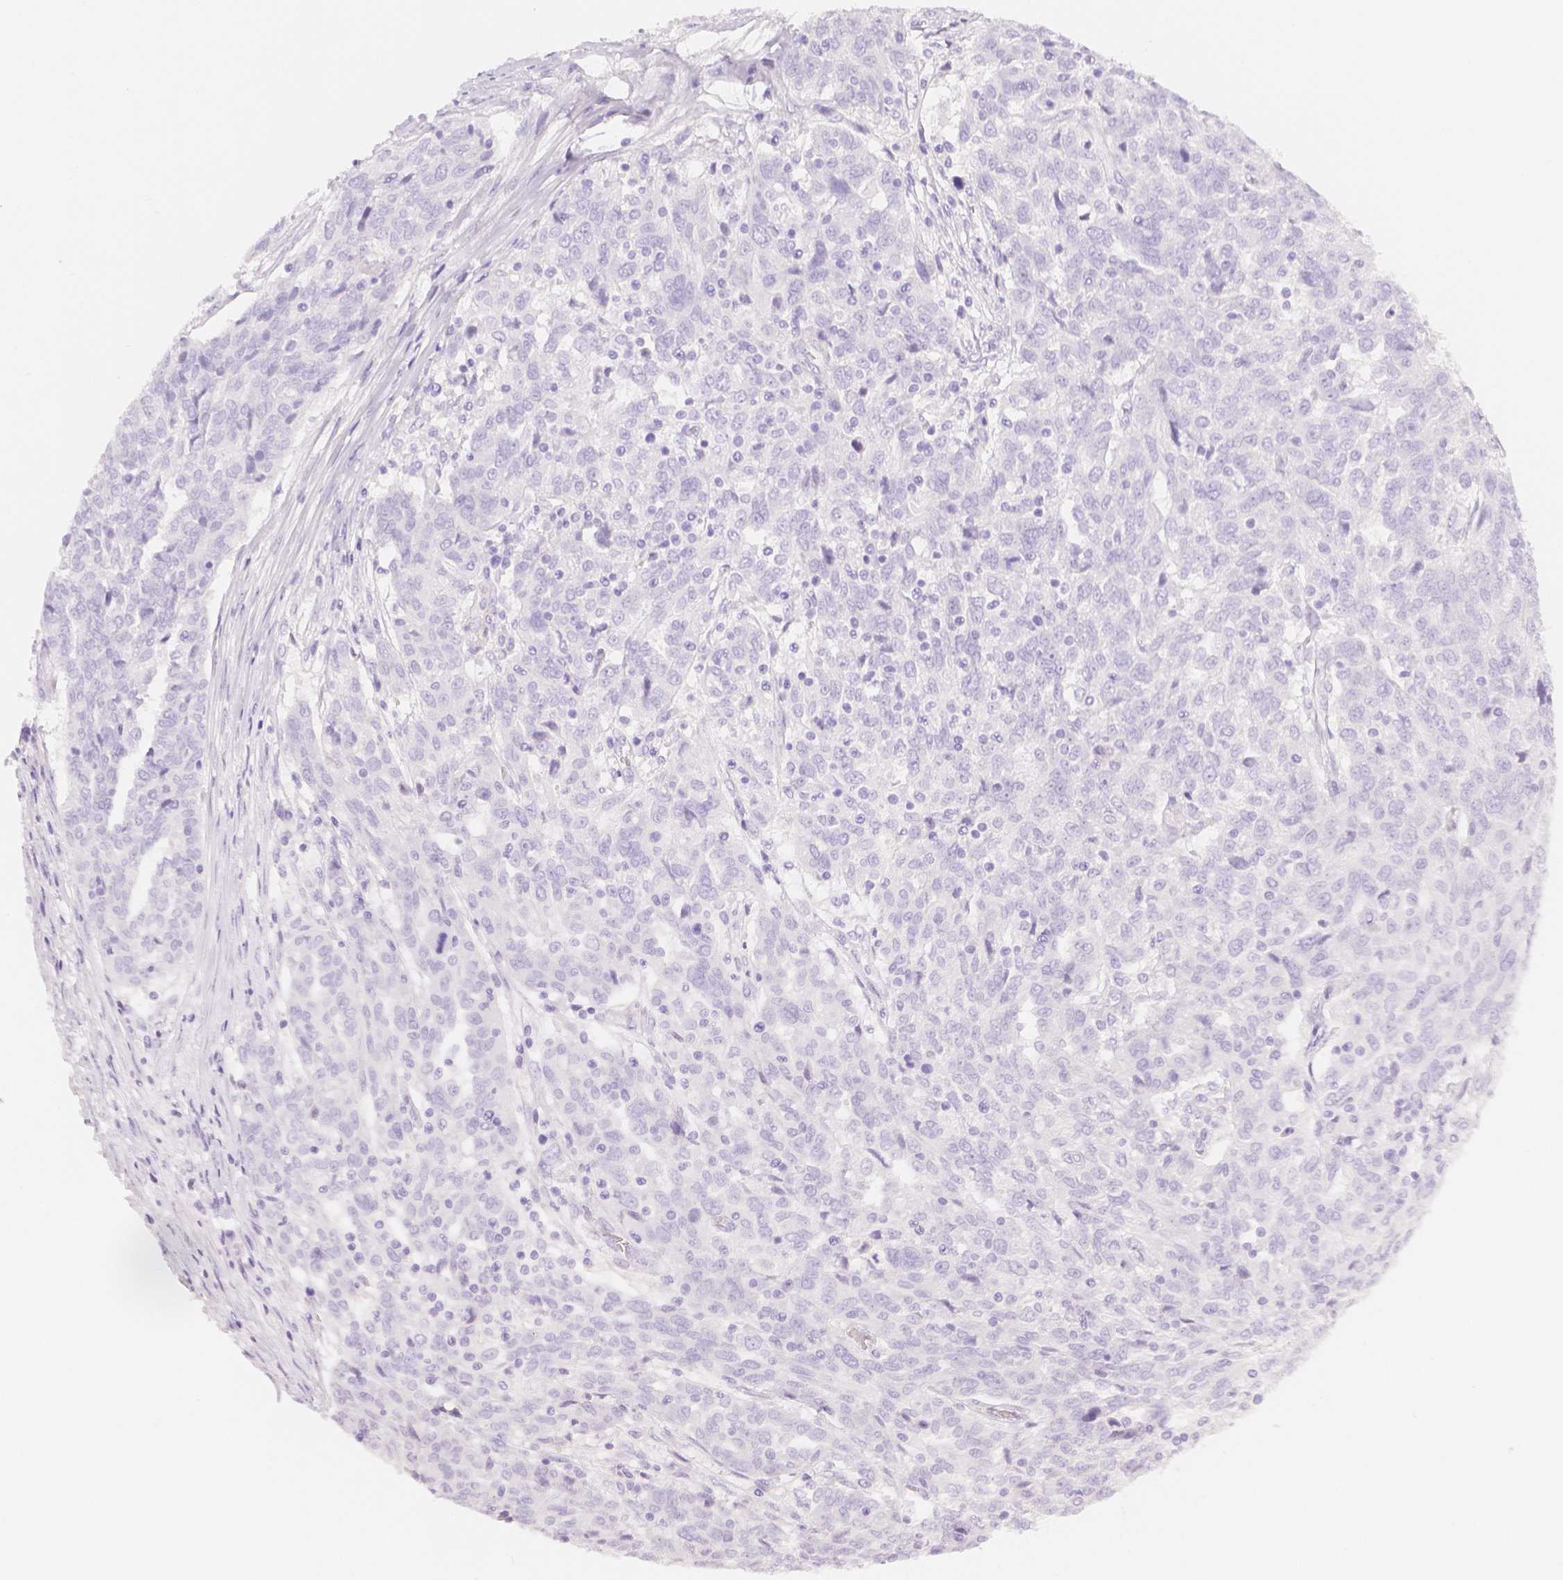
{"staining": {"intensity": "negative", "quantity": "none", "location": "none"}, "tissue": "ovarian cancer", "cell_type": "Tumor cells", "image_type": "cancer", "snomed": [{"axis": "morphology", "description": "Cystadenocarcinoma, serous, NOS"}, {"axis": "topography", "description": "Ovary"}], "caption": "Tumor cells are negative for brown protein staining in ovarian serous cystadenocarcinoma.", "gene": "SLC27A5", "patient": {"sex": "female", "age": 67}}